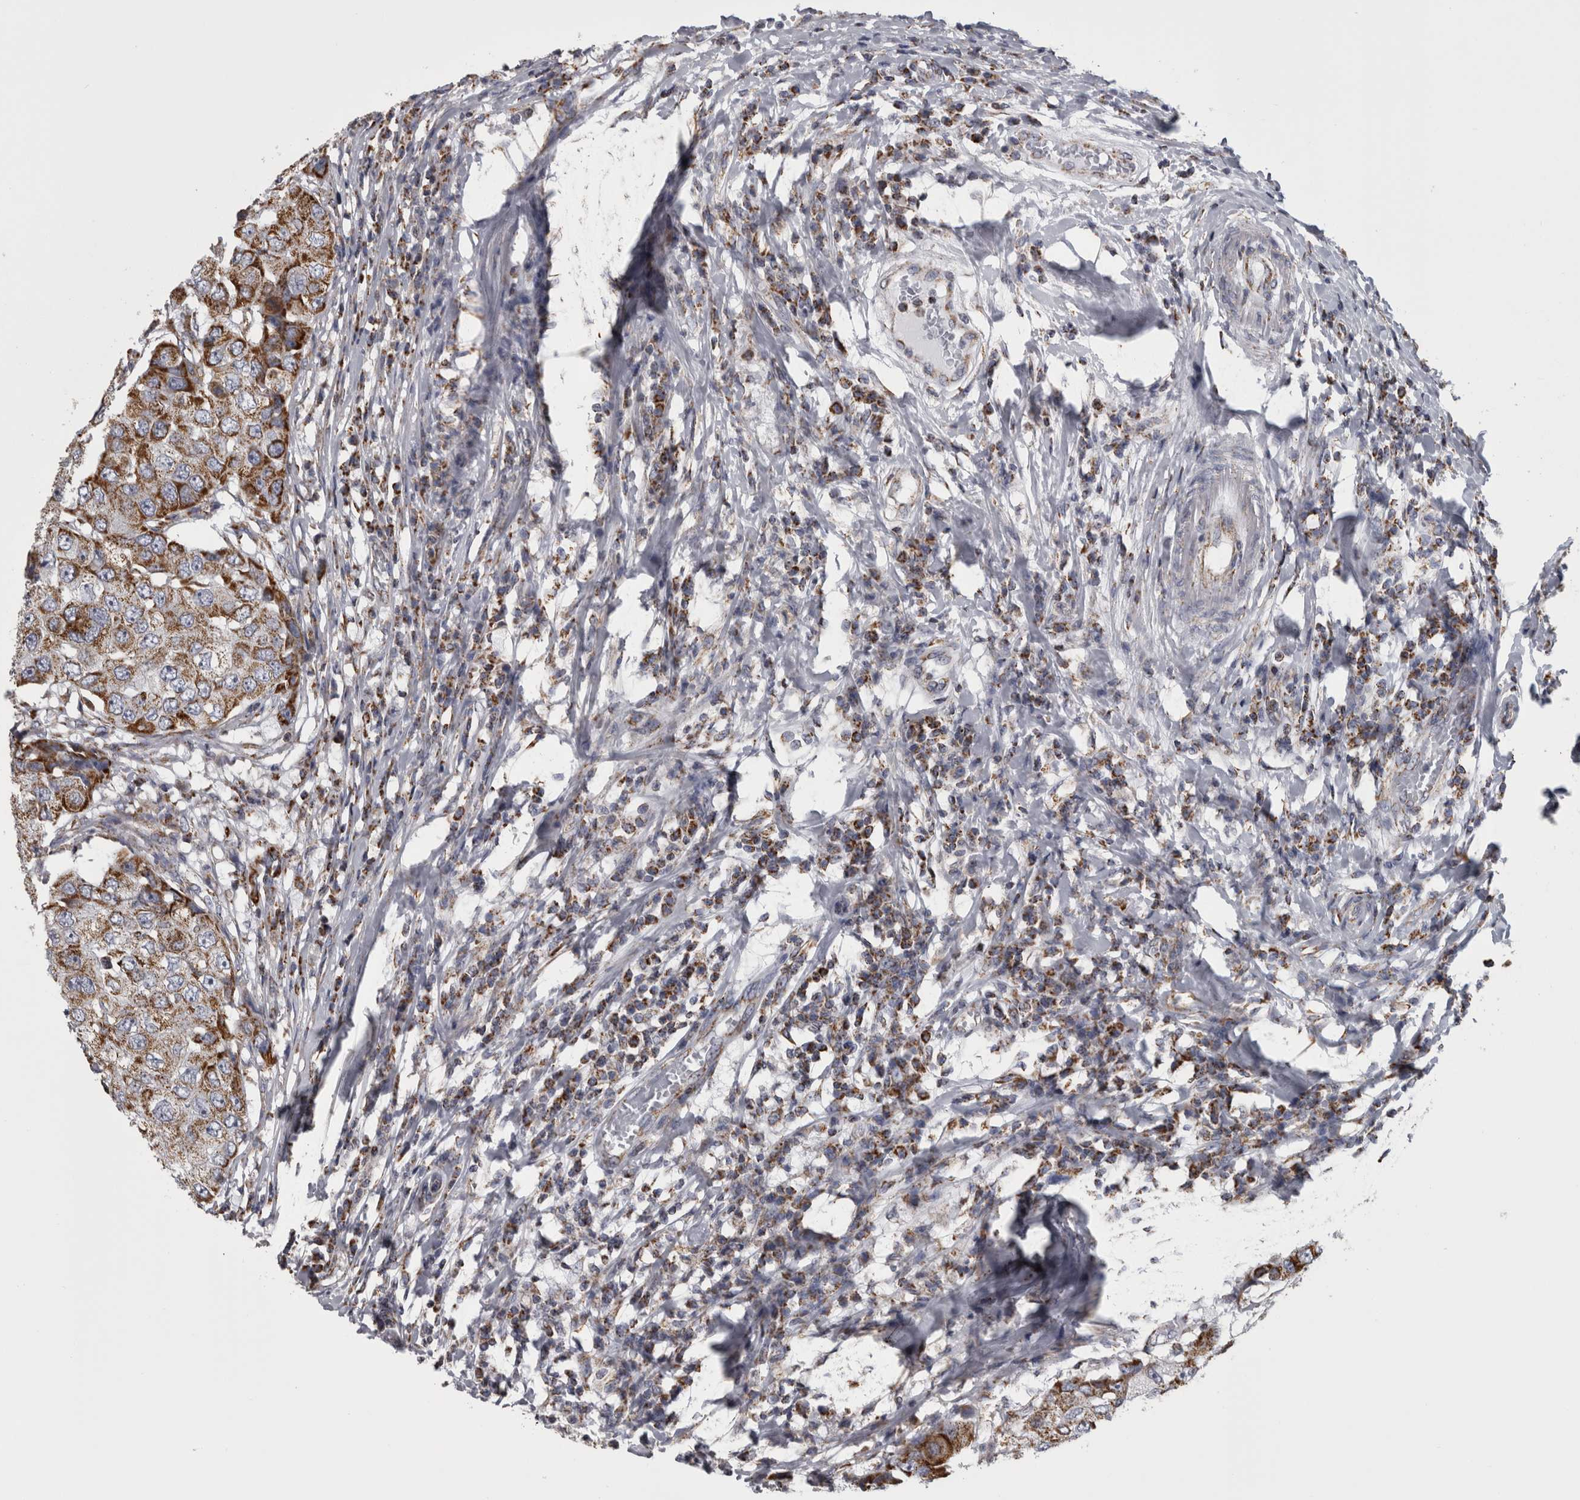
{"staining": {"intensity": "moderate", "quantity": ">75%", "location": "cytoplasmic/membranous"}, "tissue": "breast cancer", "cell_type": "Tumor cells", "image_type": "cancer", "snomed": [{"axis": "morphology", "description": "Duct carcinoma"}, {"axis": "topography", "description": "Breast"}], "caption": "Brown immunohistochemical staining in human breast cancer (intraductal carcinoma) exhibits moderate cytoplasmic/membranous positivity in approximately >75% of tumor cells.", "gene": "MDH2", "patient": {"sex": "female", "age": 27}}